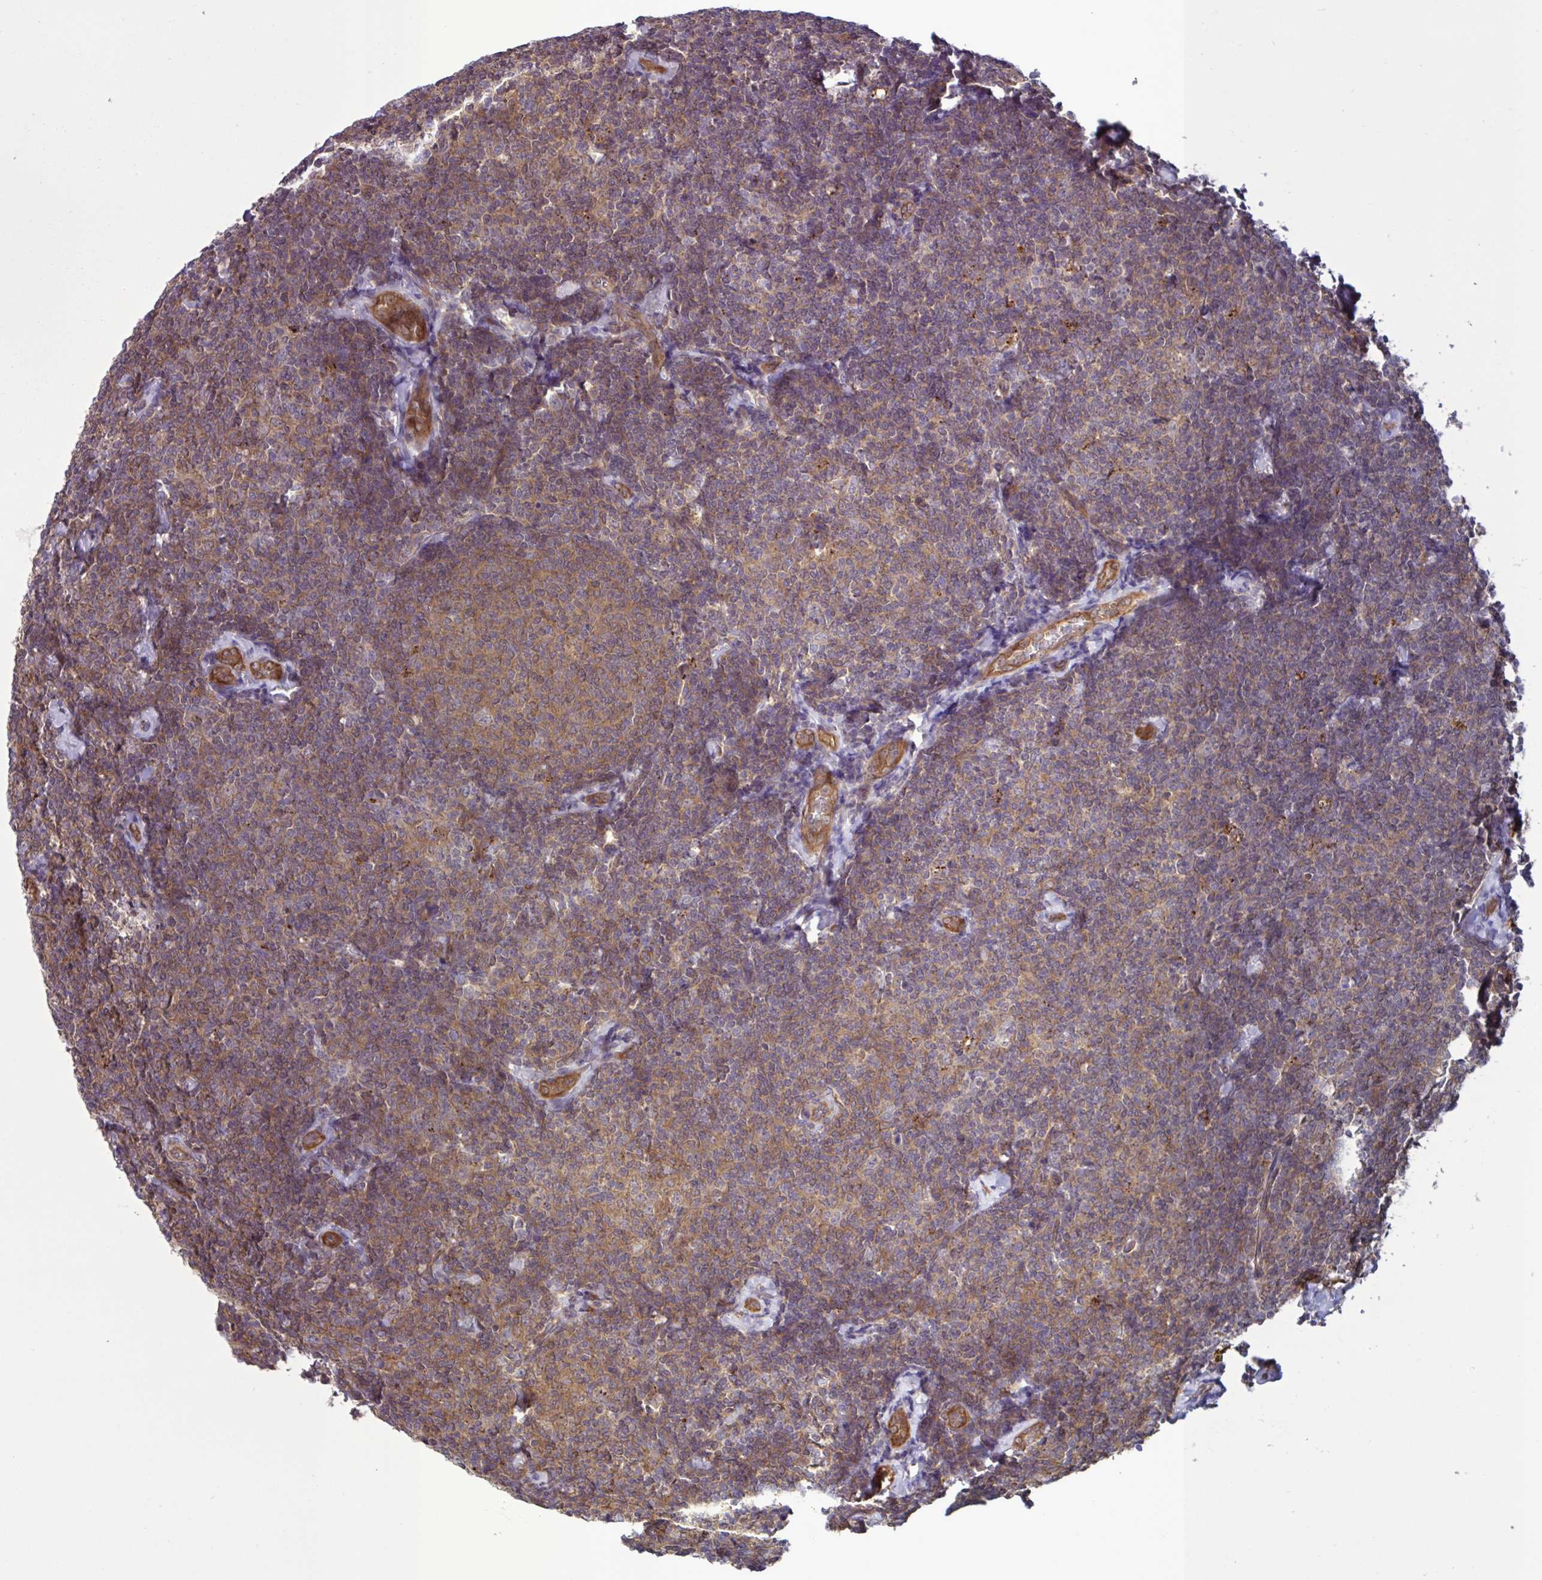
{"staining": {"intensity": "moderate", "quantity": ">75%", "location": "cytoplasmic/membranous,nuclear"}, "tissue": "lymphoma", "cell_type": "Tumor cells", "image_type": "cancer", "snomed": [{"axis": "morphology", "description": "Malignant lymphoma, non-Hodgkin's type, Low grade"}, {"axis": "topography", "description": "Lymph node"}], "caption": "Moderate cytoplasmic/membranous and nuclear expression for a protein is appreciated in about >75% of tumor cells of lymphoma using immunohistochemistry.", "gene": "GLTP", "patient": {"sex": "female", "age": 56}}